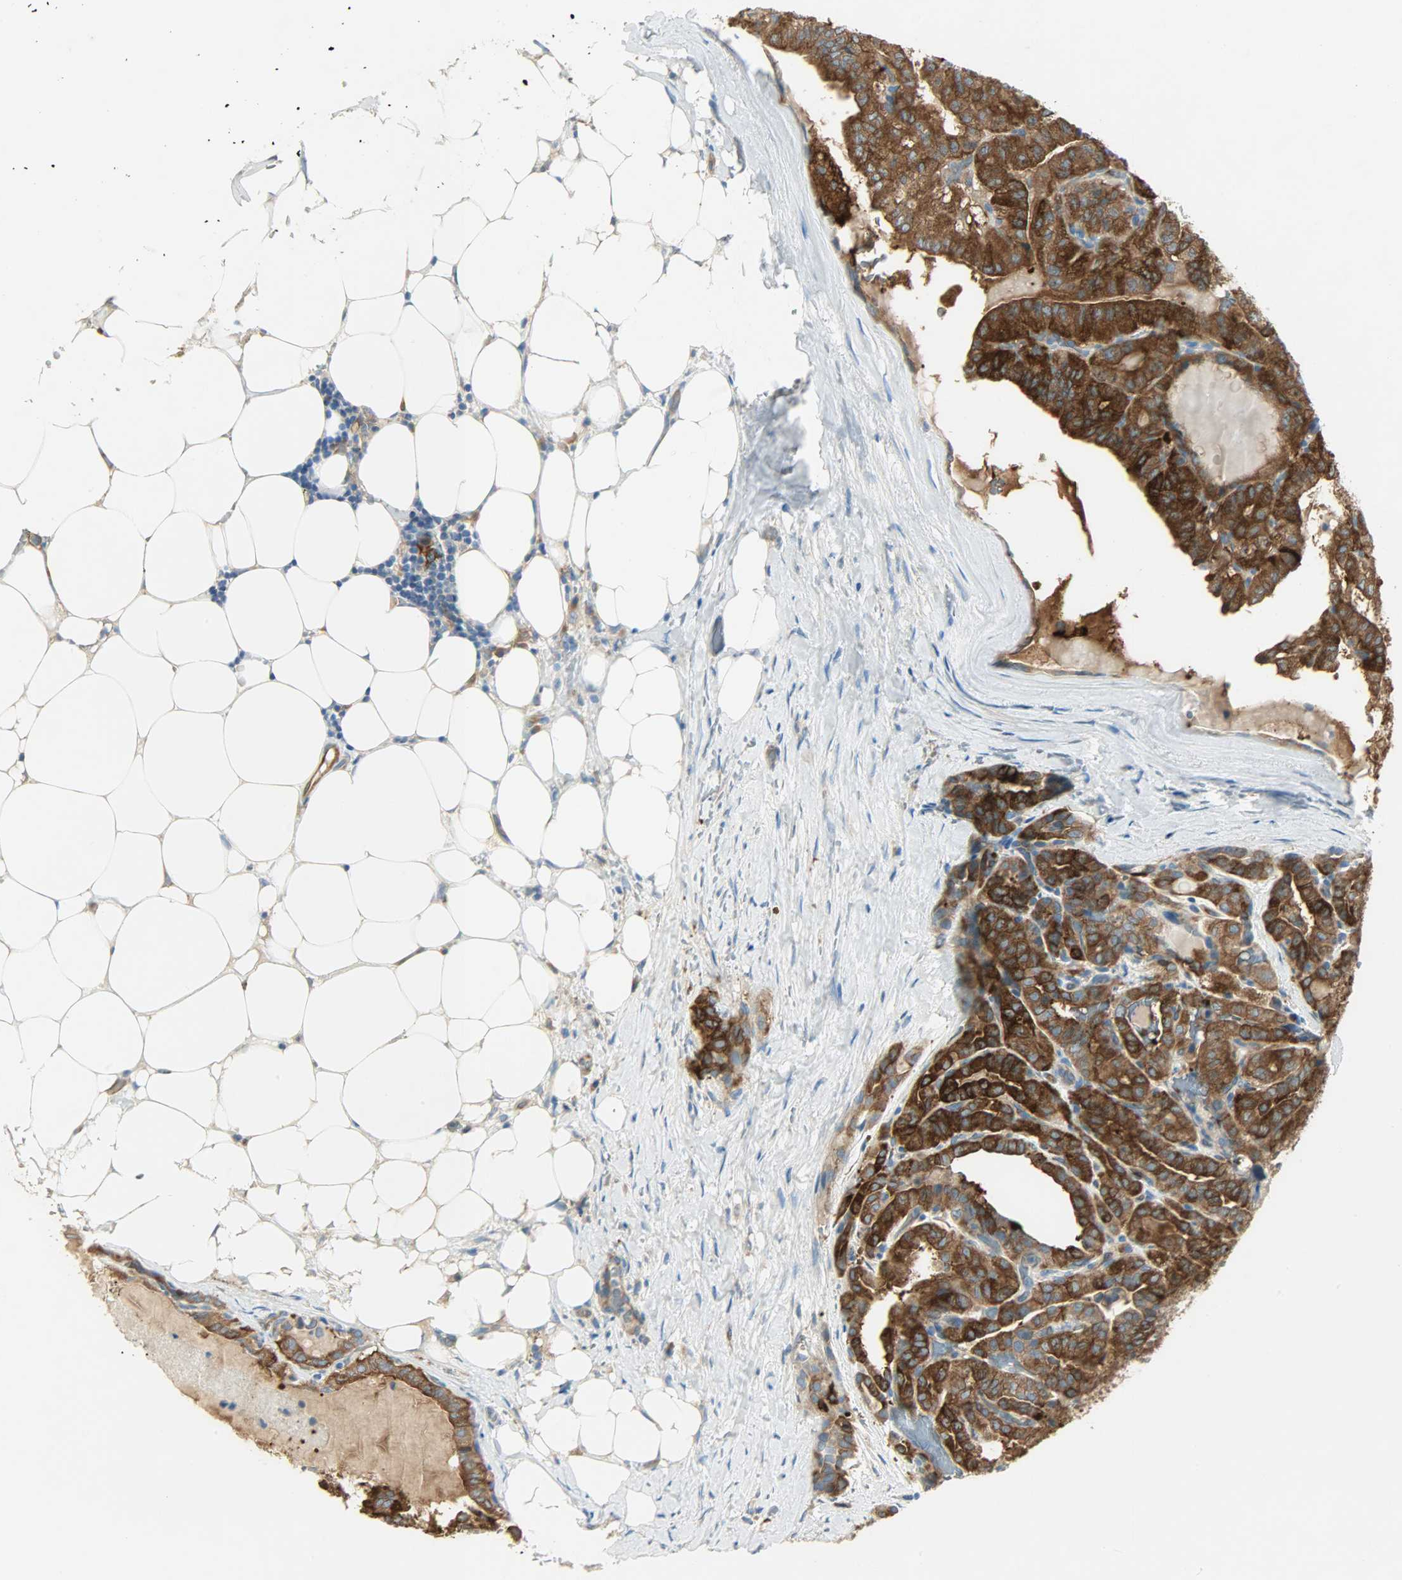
{"staining": {"intensity": "strong", "quantity": ">75%", "location": "cytoplasmic/membranous"}, "tissue": "thyroid cancer", "cell_type": "Tumor cells", "image_type": "cancer", "snomed": [{"axis": "morphology", "description": "Papillary adenocarcinoma, NOS"}, {"axis": "topography", "description": "Thyroid gland"}], "caption": "Immunohistochemical staining of human papillary adenocarcinoma (thyroid) shows high levels of strong cytoplasmic/membranous protein expression in approximately >75% of tumor cells.", "gene": "WARS1", "patient": {"sex": "male", "age": 77}}